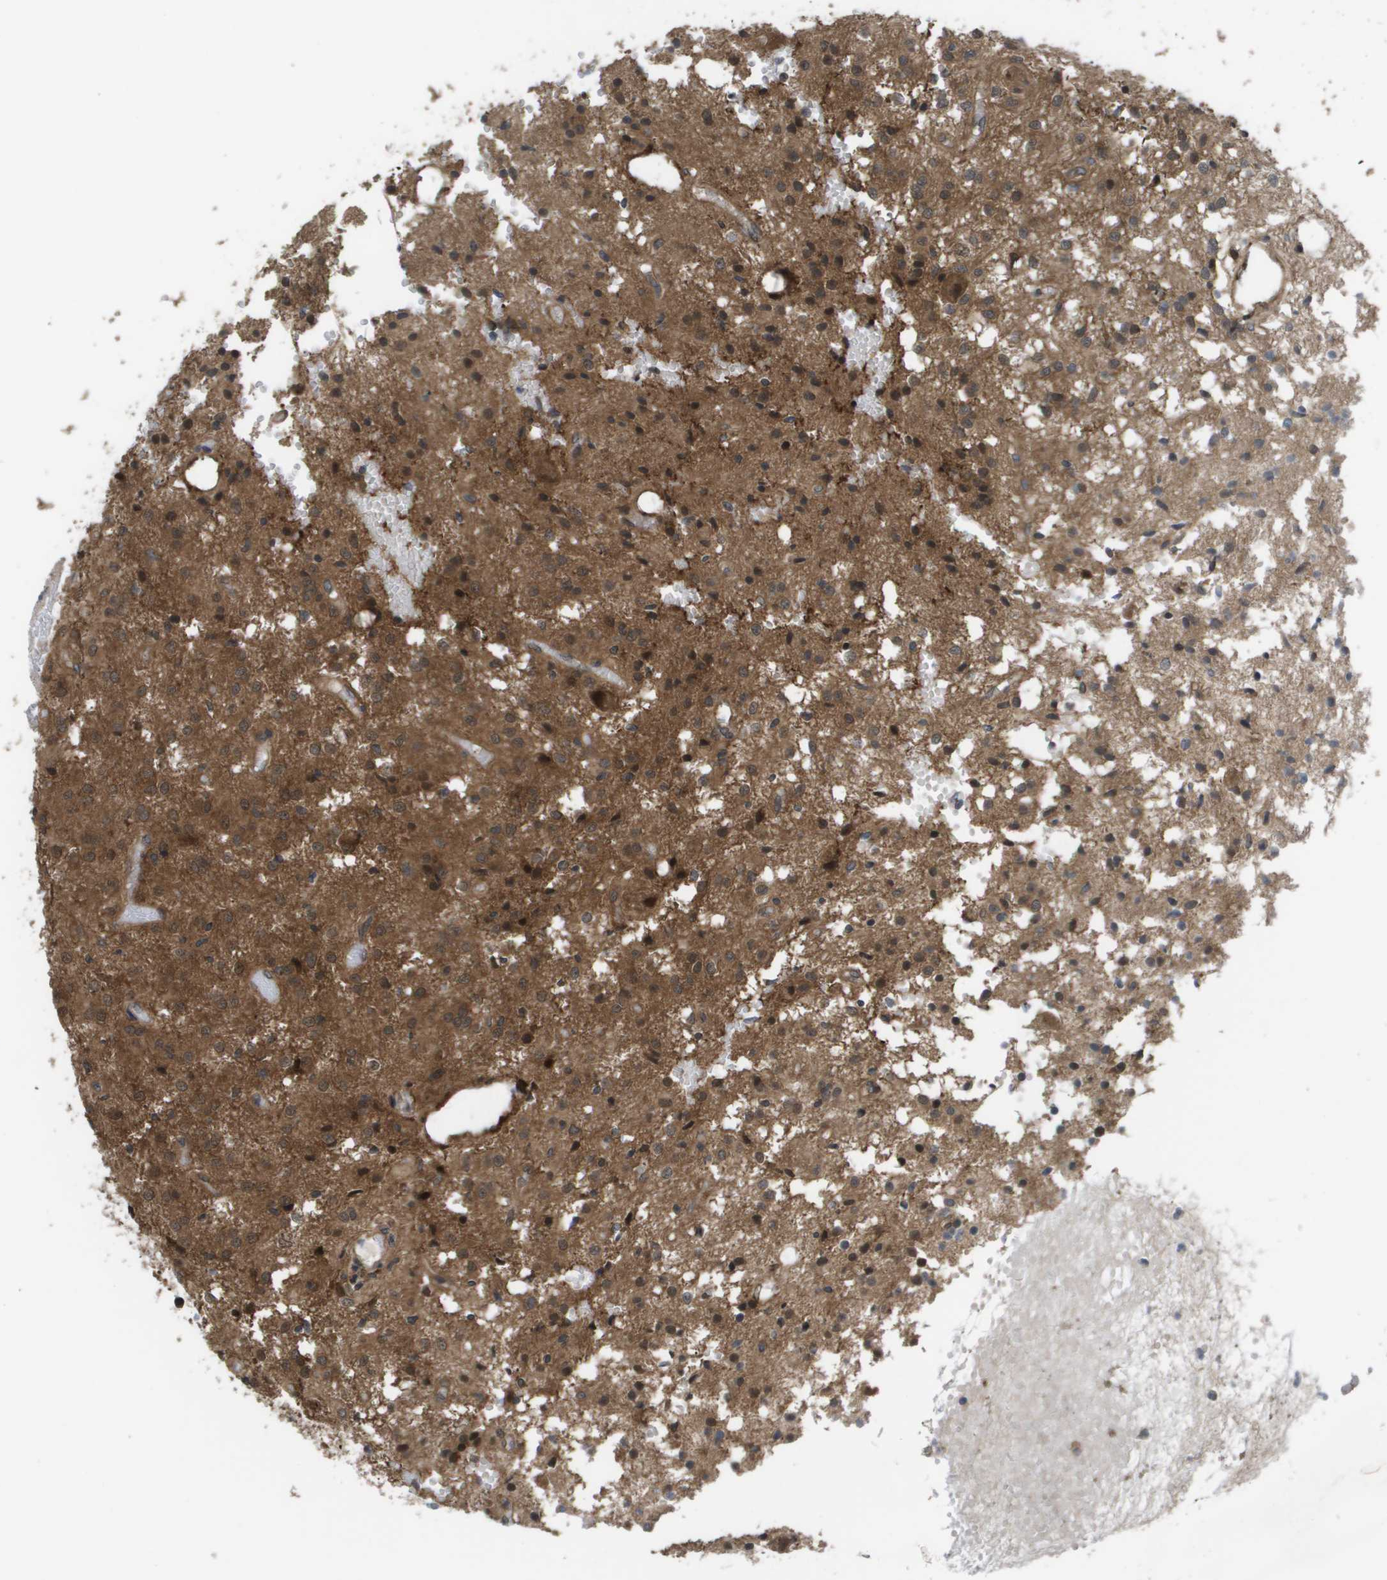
{"staining": {"intensity": "moderate", "quantity": ">75%", "location": "cytoplasmic/membranous,nuclear"}, "tissue": "glioma", "cell_type": "Tumor cells", "image_type": "cancer", "snomed": [{"axis": "morphology", "description": "Glioma, malignant, High grade"}, {"axis": "topography", "description": "Brain"}], "caption": "This is an image of immunohistochemistry (IHC) staining of high-grade glioma (malignant), which shows moderate staining in the cytoplasmic/membranous and nuclear of tumor cells.", "gene": "CTPS2", "patient": {"sex": "female", "age": 59}}